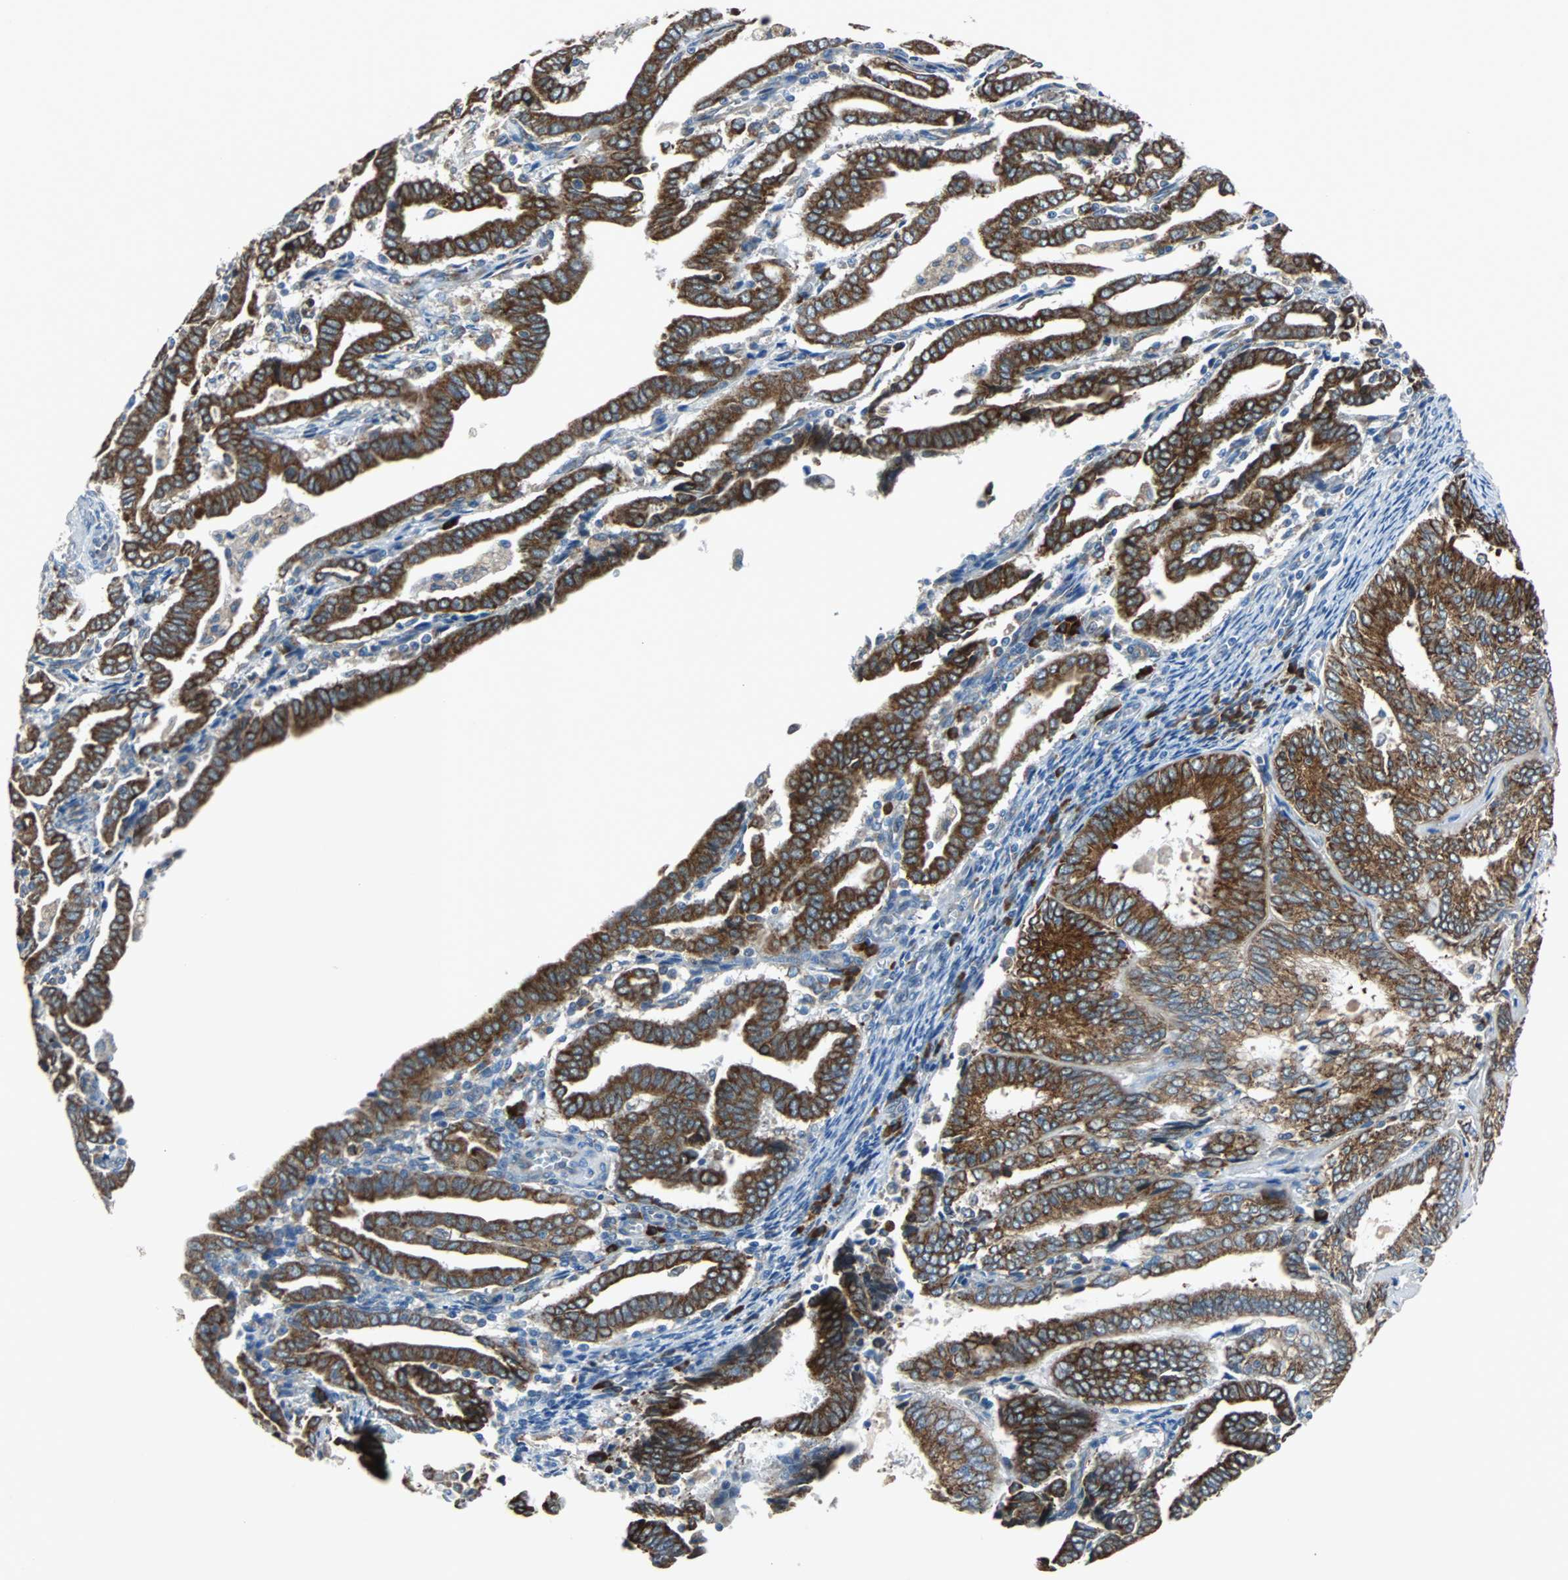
{"staining": {"intensity": "strong", "quantity": "25%-75%", "location": "cytoplasmic/membranous"}, "tissue": "endometrial cancer", "cell_type": "Tumor cells", "image_type": "cancer", "snomed": [{"axis": "morphology", "description": "Adenocarcinoma, NOS"}, {"axis": "topography", "description": "Uterus"}], "caption": "This is a micrograph of IHC staining of endometrial cancer, which shows strong positivity in the cytoplasmic/membranous of tumor cells.", "gene": "PDIA4", "patient": {"sex": "female", "age": 83}}